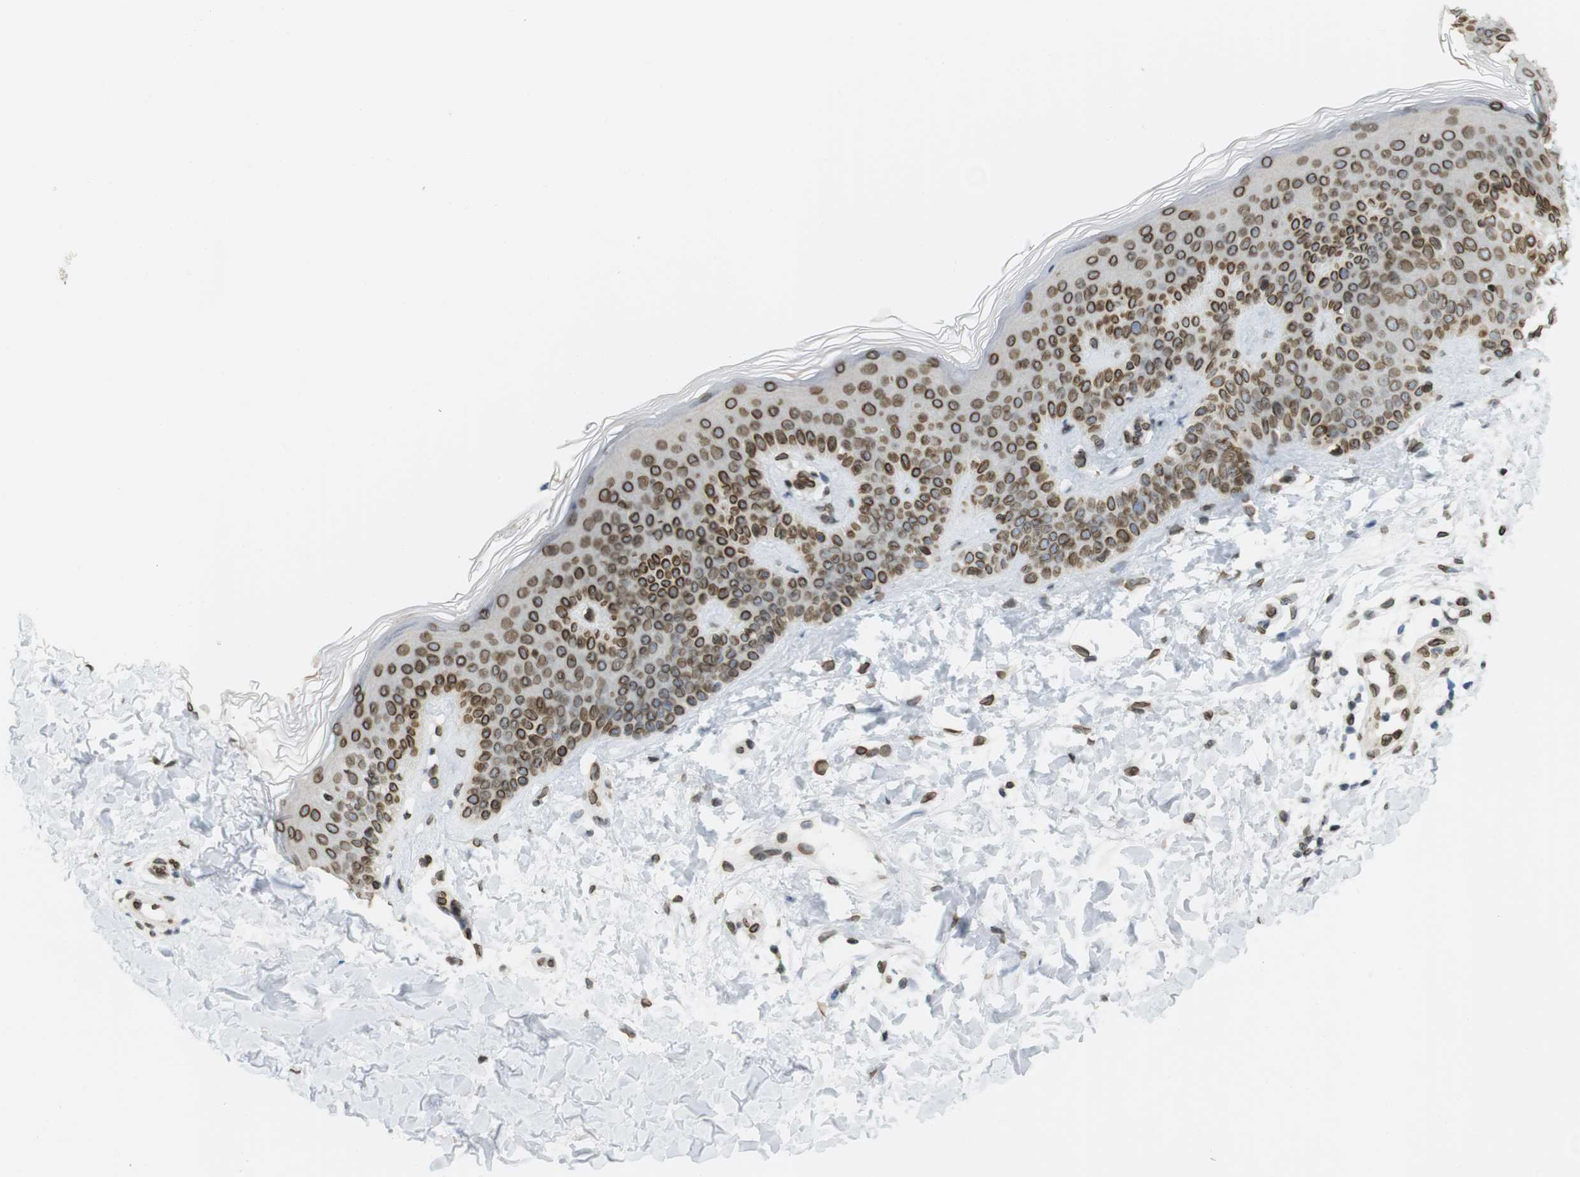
{"staining": {"intensity": "moderate", "quantity": ">75%", "location": "cytoplasmic/membranous,nuclear"}, "tissue": "skin", "cell_type": "Fibroblasts", "image_type": "normal", "snomed": [{"axis": "morphology", "description": "Normal tissue, NOS"}, {"axis": "topography", "description": "Skin"}], "caption": "The micrograph displays staining of unremarkable skin, revealing moderate cytoplasmic/membranous,nuclear protein staining (brown color) within fibroblasts. (Stains: DAB in brown, nuclei in blue, Microscopy: brightfield microscopy at high magnification).", "gene": "ARL6IP6", "patient": {"sex": "male", "age": 16}}